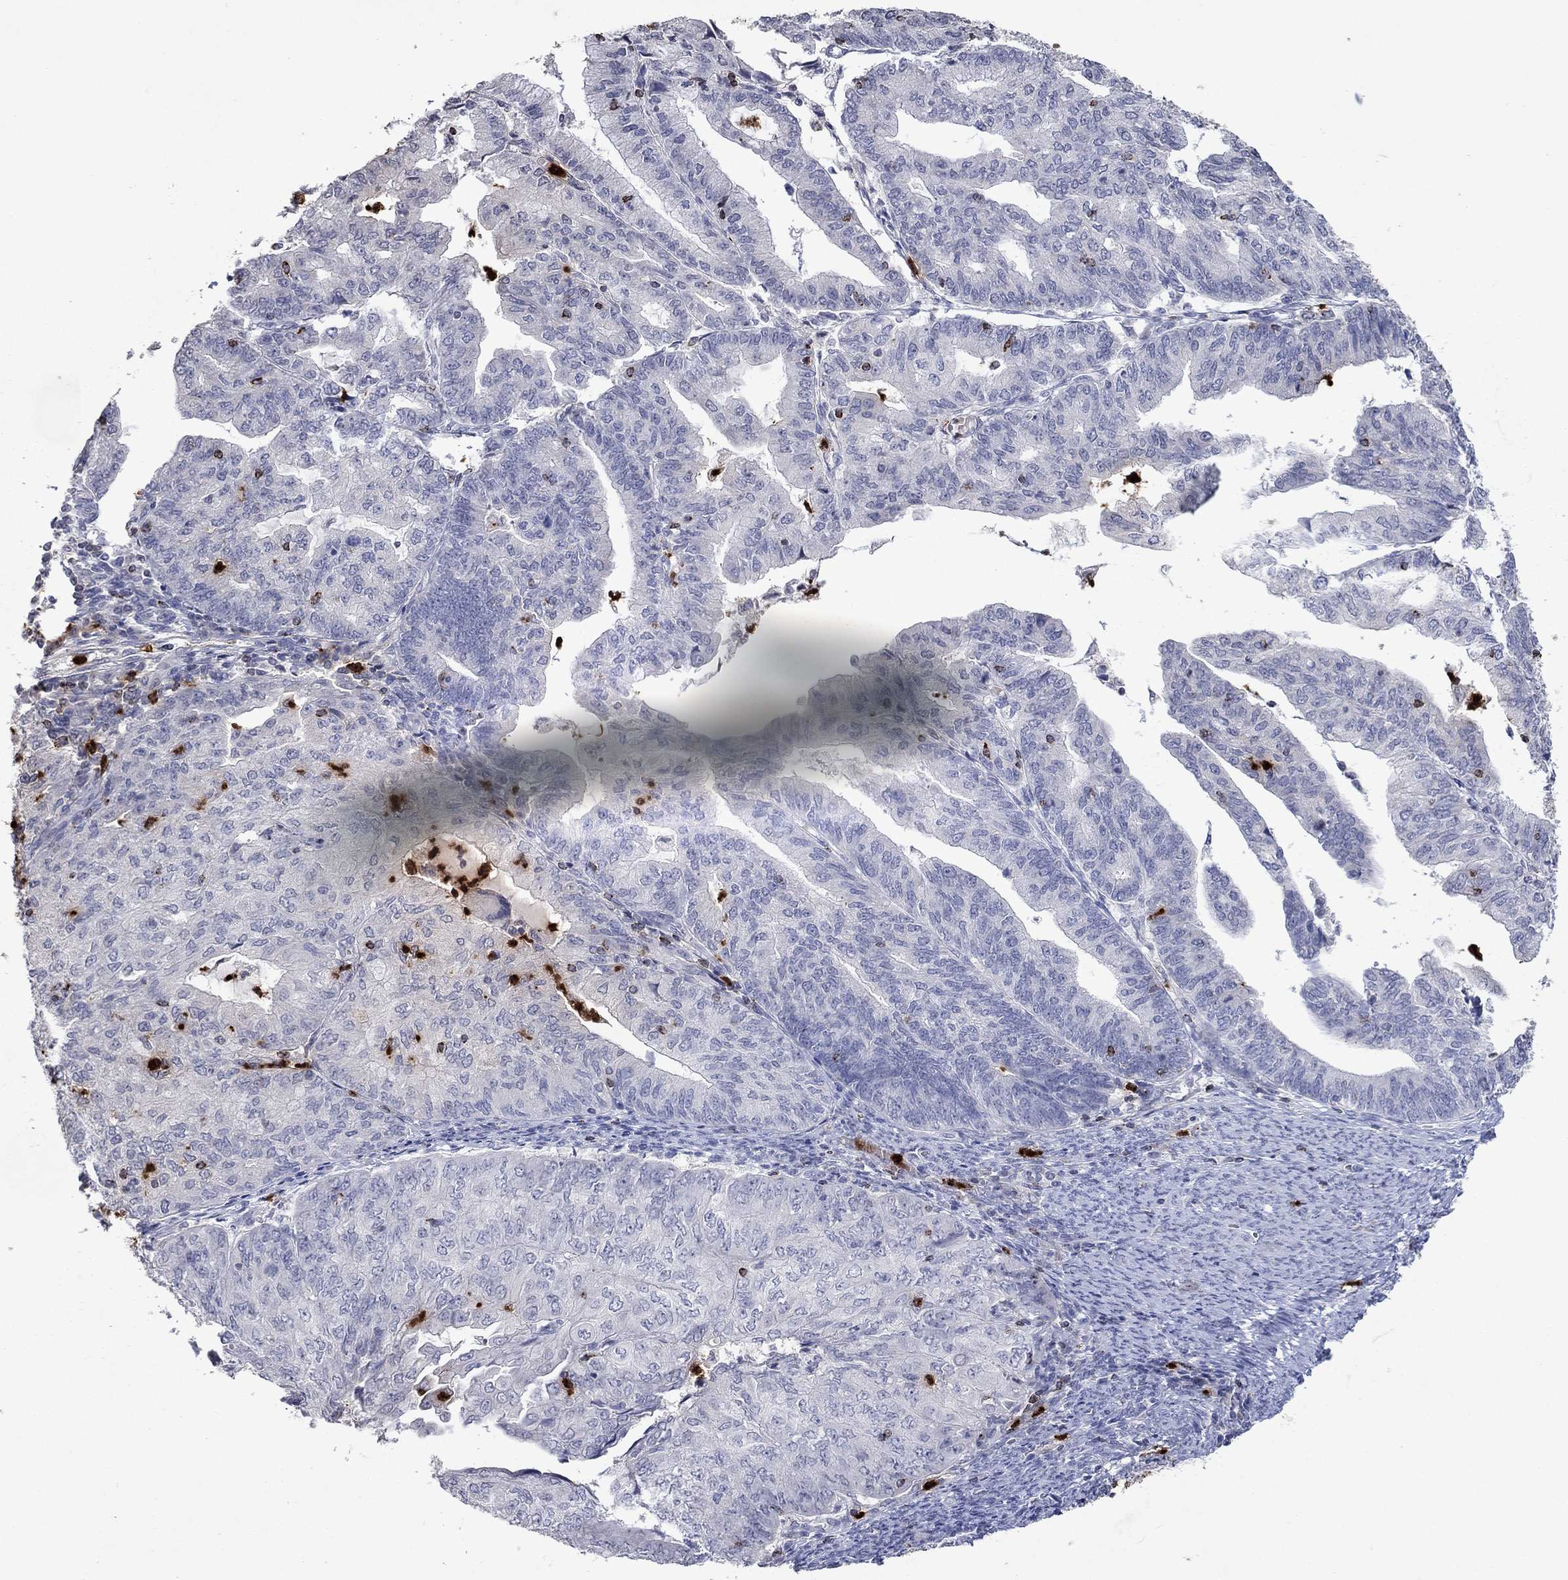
{"staining": {"intensity": "negative", "quantity": "none", "location": "none"}, "tissue": "endometrial cancer", "cell_type": "Tumor cells", "image_type": "cancer", "snomed": [{"axis": "morphology", "description": "Adenocarcinoma, NOS"}, {"axis": "topography", "description": "Endometrium"}], "caption": "DAB immunohistochemical staining of adenocarcinoma (endometrial) exhibits no significant staining in tumor cells.", "gene": "CCL5", "patient": {"sex": "female", "age": 82}}